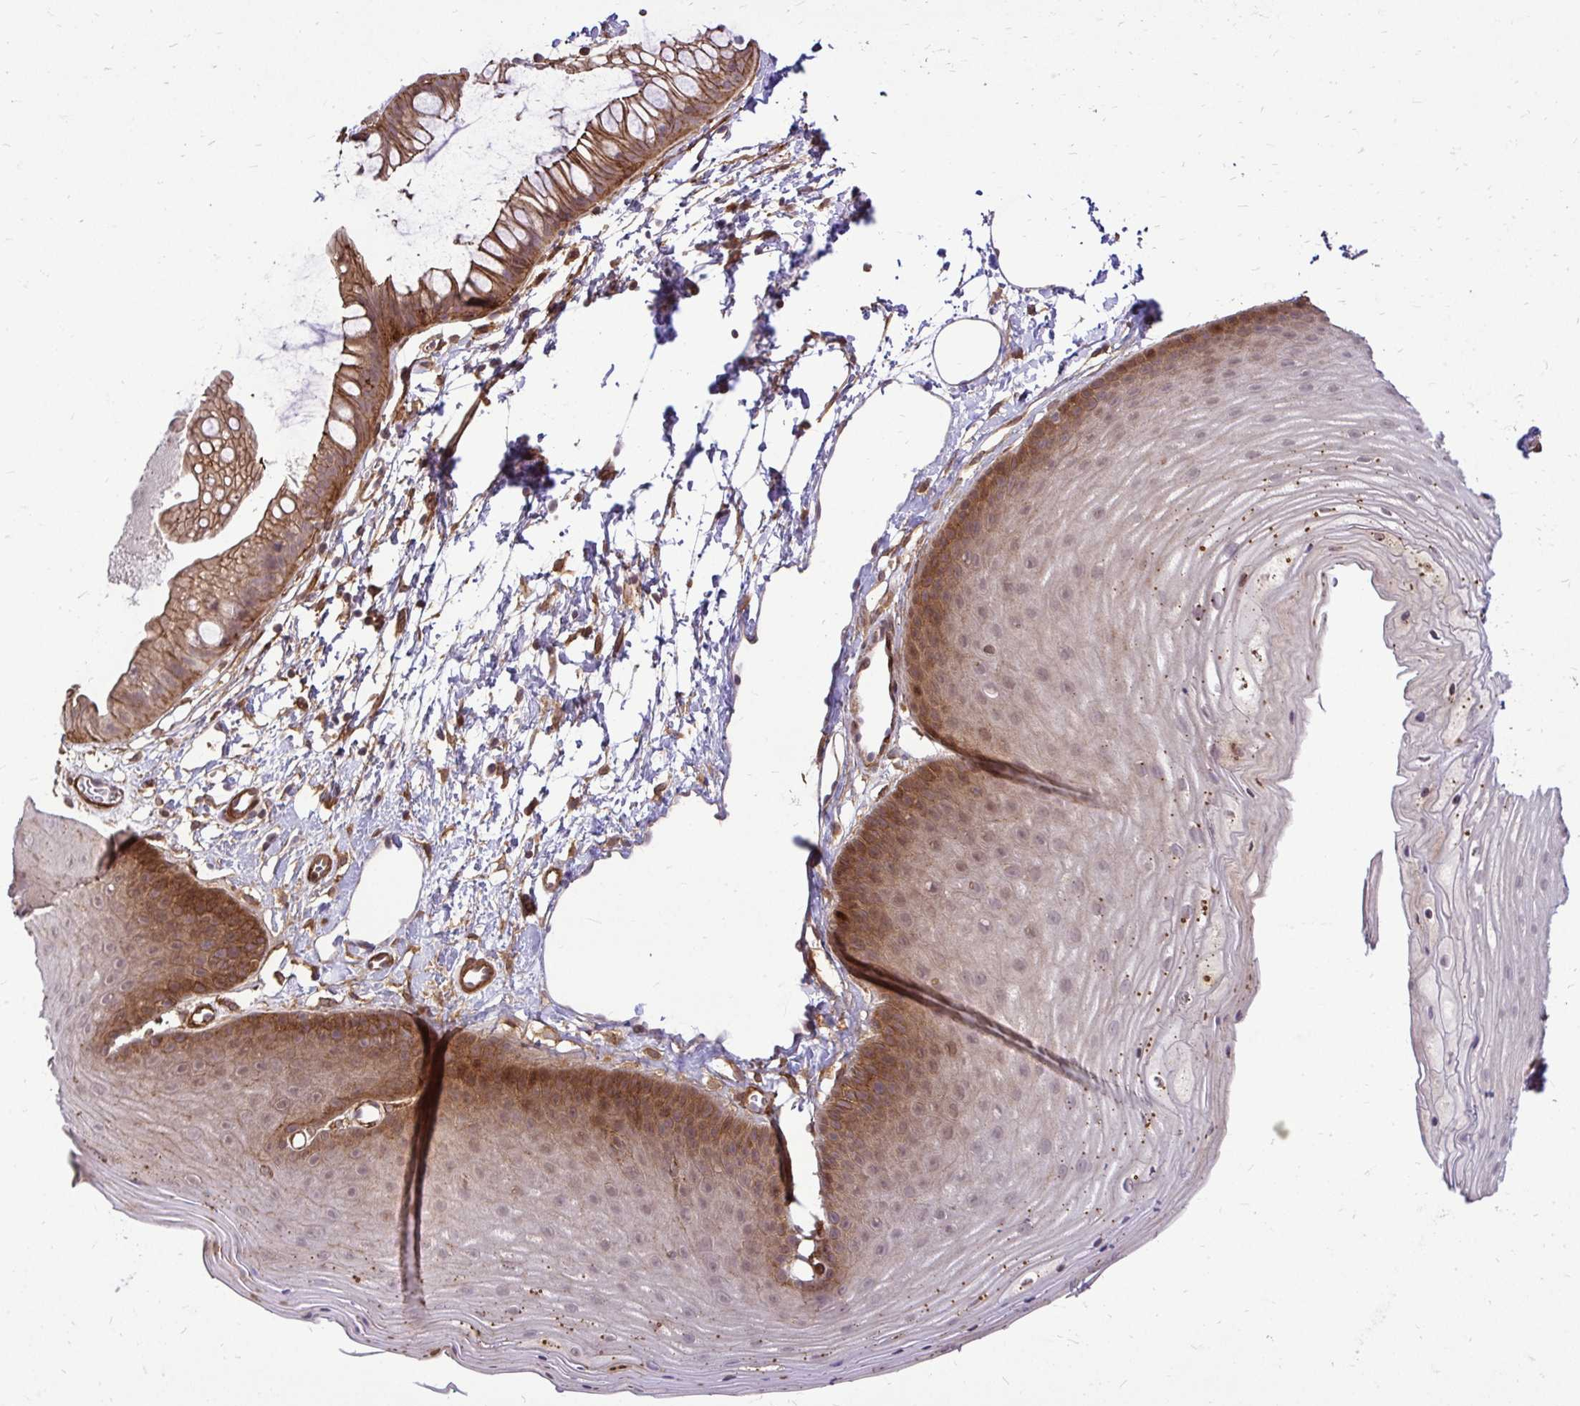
{"staining": {"intensity": "moderate", "quantity": "25%-75%", "location": "cytoplasmic/membranous,nuclear"}, "tissue": "skin", "cell_type": "Epidermal cells", "image_type": "normal", "snomed": [{"axis": "morphology", "description": "Normal tissue, NOS"}, {"axis": "topography", "description": "Anal"}], "caption": "Human skin stained for a protein (brown) displays moderate cytoplasmic/membranous,nuclear positive staining in about 25%-75% of epidermal cells.", "gene": "TRIP6", "patient": {"sex": "male", "age": 53}}